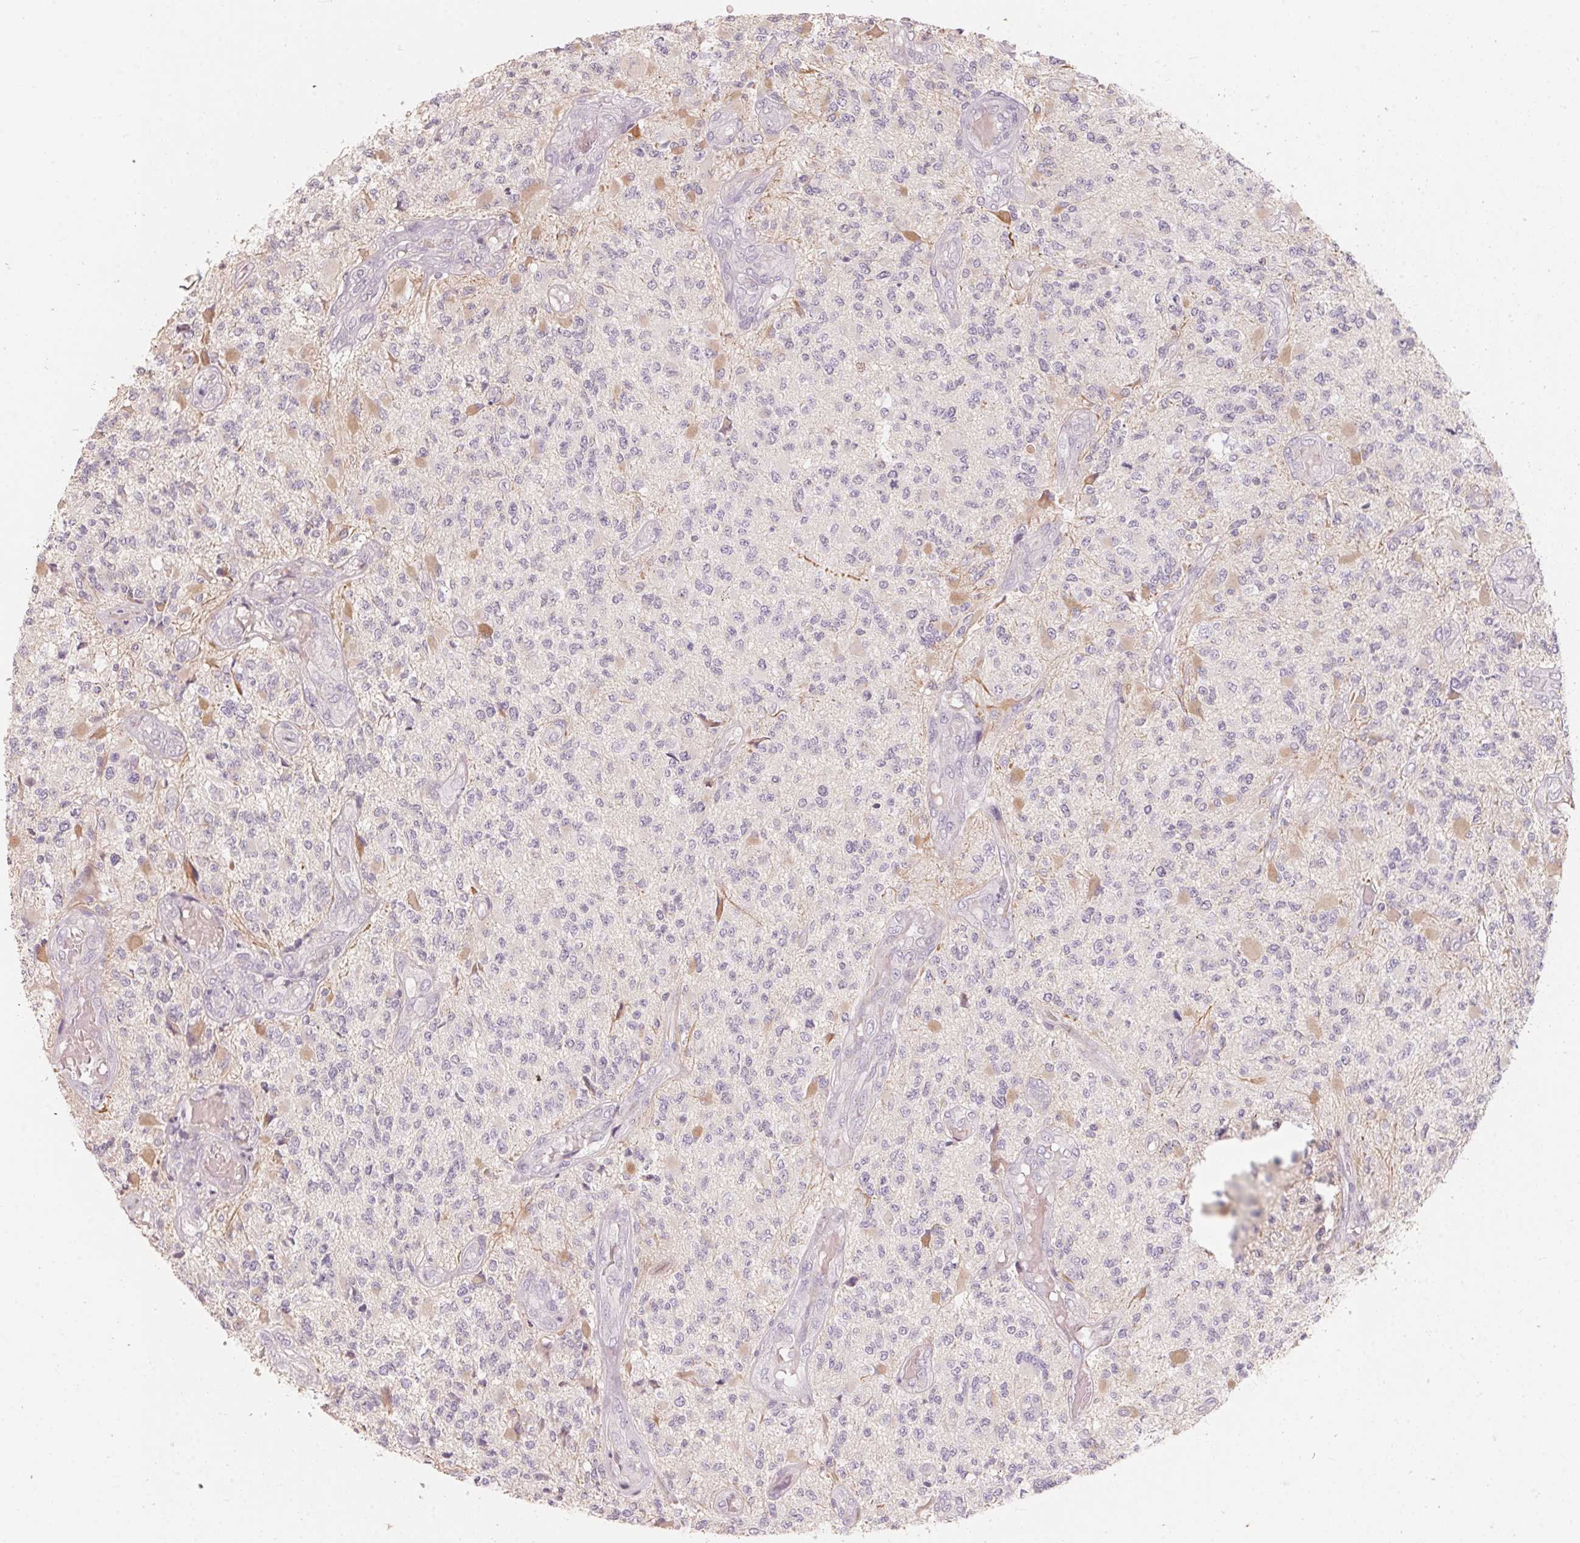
{"staining": {"intensity": "negative", "quantity": "none", "location": "none"}, "tissue": "glioma", "cell_type": "Tumor cells", "image_type": "cancer", "snomed": [{"axis": "morphology", "description": "Glioma, malignant, High grade"}, {"axis": "topography", "description": "Brain"}], "caption": "Immunohistochemistry (IHC) micrograph of neoplastic tissue: glioma stained with DAB (3,3'-diaminobenzidine) displays no significant protein expression in tumor cells. (DAB IHC with hematoxylin counter stain).", "gene": "TP53AIP1", "patient": {"sex": "female", "age": 63}}